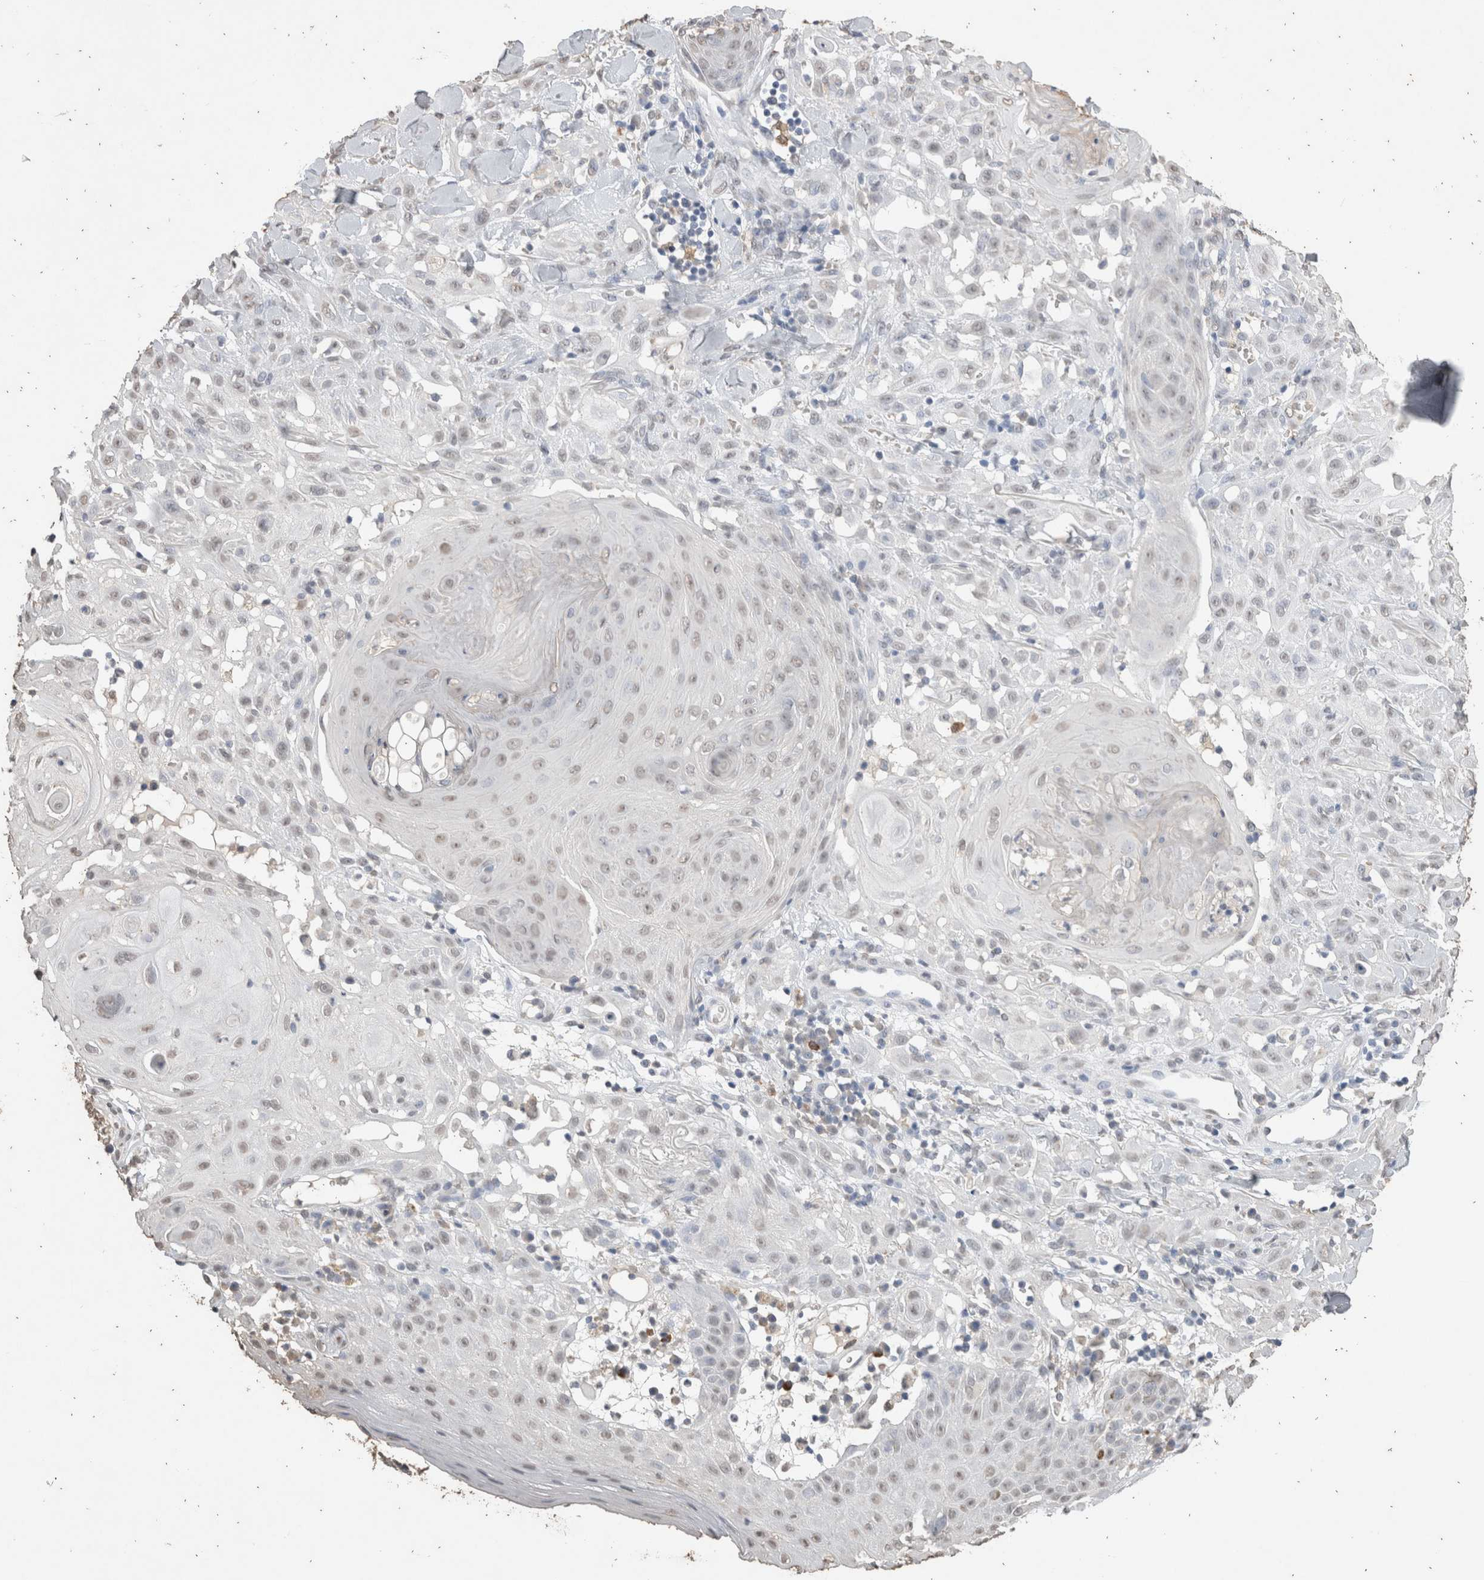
{"staining": {"intensity": "negative", "quantity": "none", "location": "none"}, "tissue": "skin cancer", "cell_type": "Tumor cells", "image_type": "cancer", "snomed": [{"axis": "morphology", "description": "Squamous cell carcinoma, NOS"}, {"axis": "topography", "description": "Skin"}], "caption": "Skin cancer was stained to show a protein in brown. There is no significant positivity in tumor cells.", "gene": "LGALS2", "patient": {"sex": "male", "age": 24}}